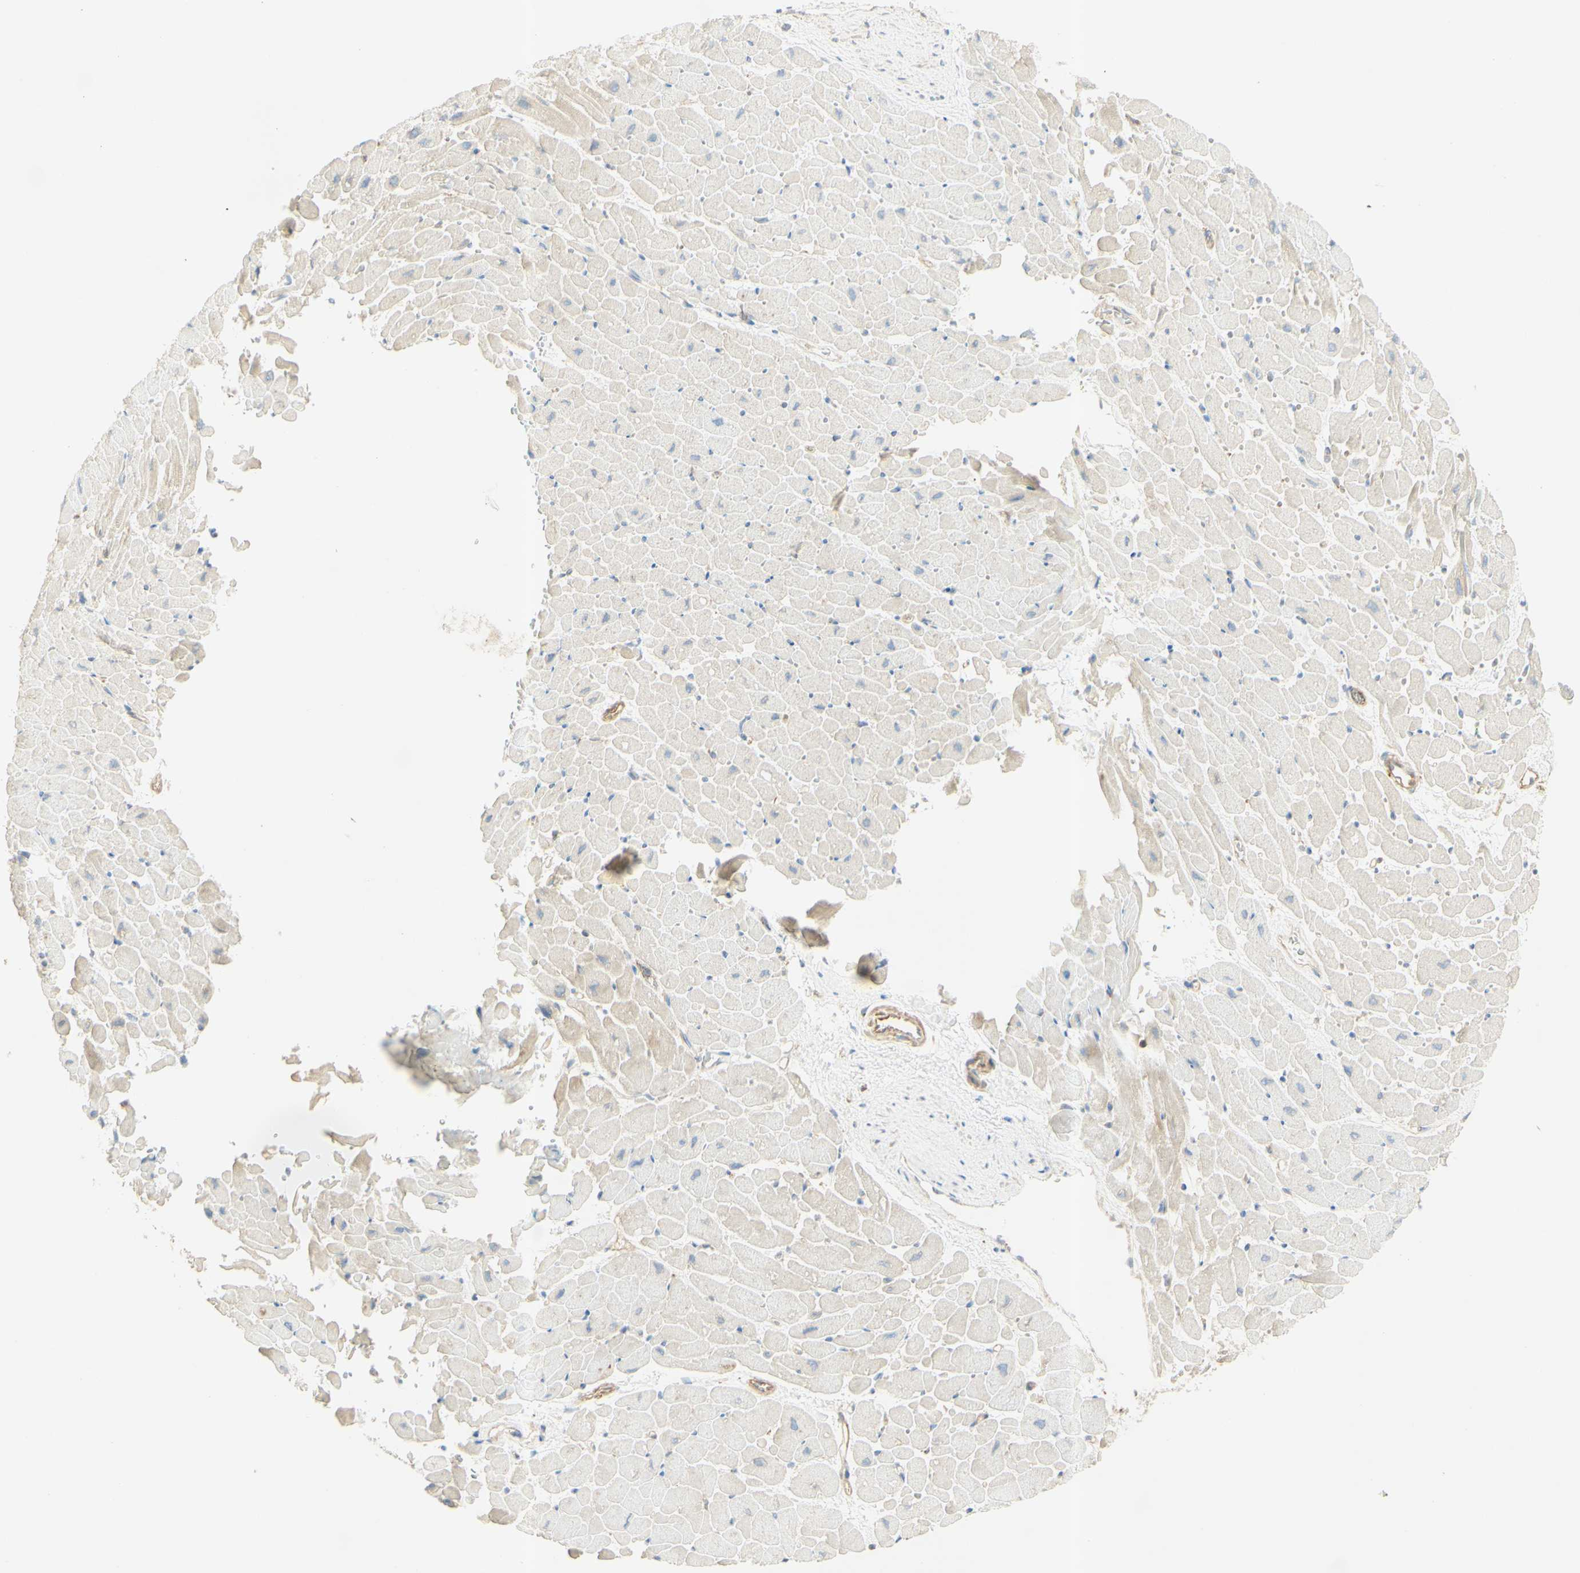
{"staining": {"intensity": "weak", "quantity": "25%-75%", "location": "cytoplasmic/membranous"}, "tissue": "heart muscle", "cell_type": "Cardiomyocytes", "image_type": "normal", "snomed": [{"axis": "morphology", "description": "Normal tissue, NOS"}, {"axis": "topography", "description": "Heart"}], "caption": "This is an image of immunohistochemistry staining of benign heart muscle, which shows weak positivity in the cytoplasmic/membranous of cardiomyocytes.", "gene": "IKBKG", "patient": {"sex": "male", "age": 45}}